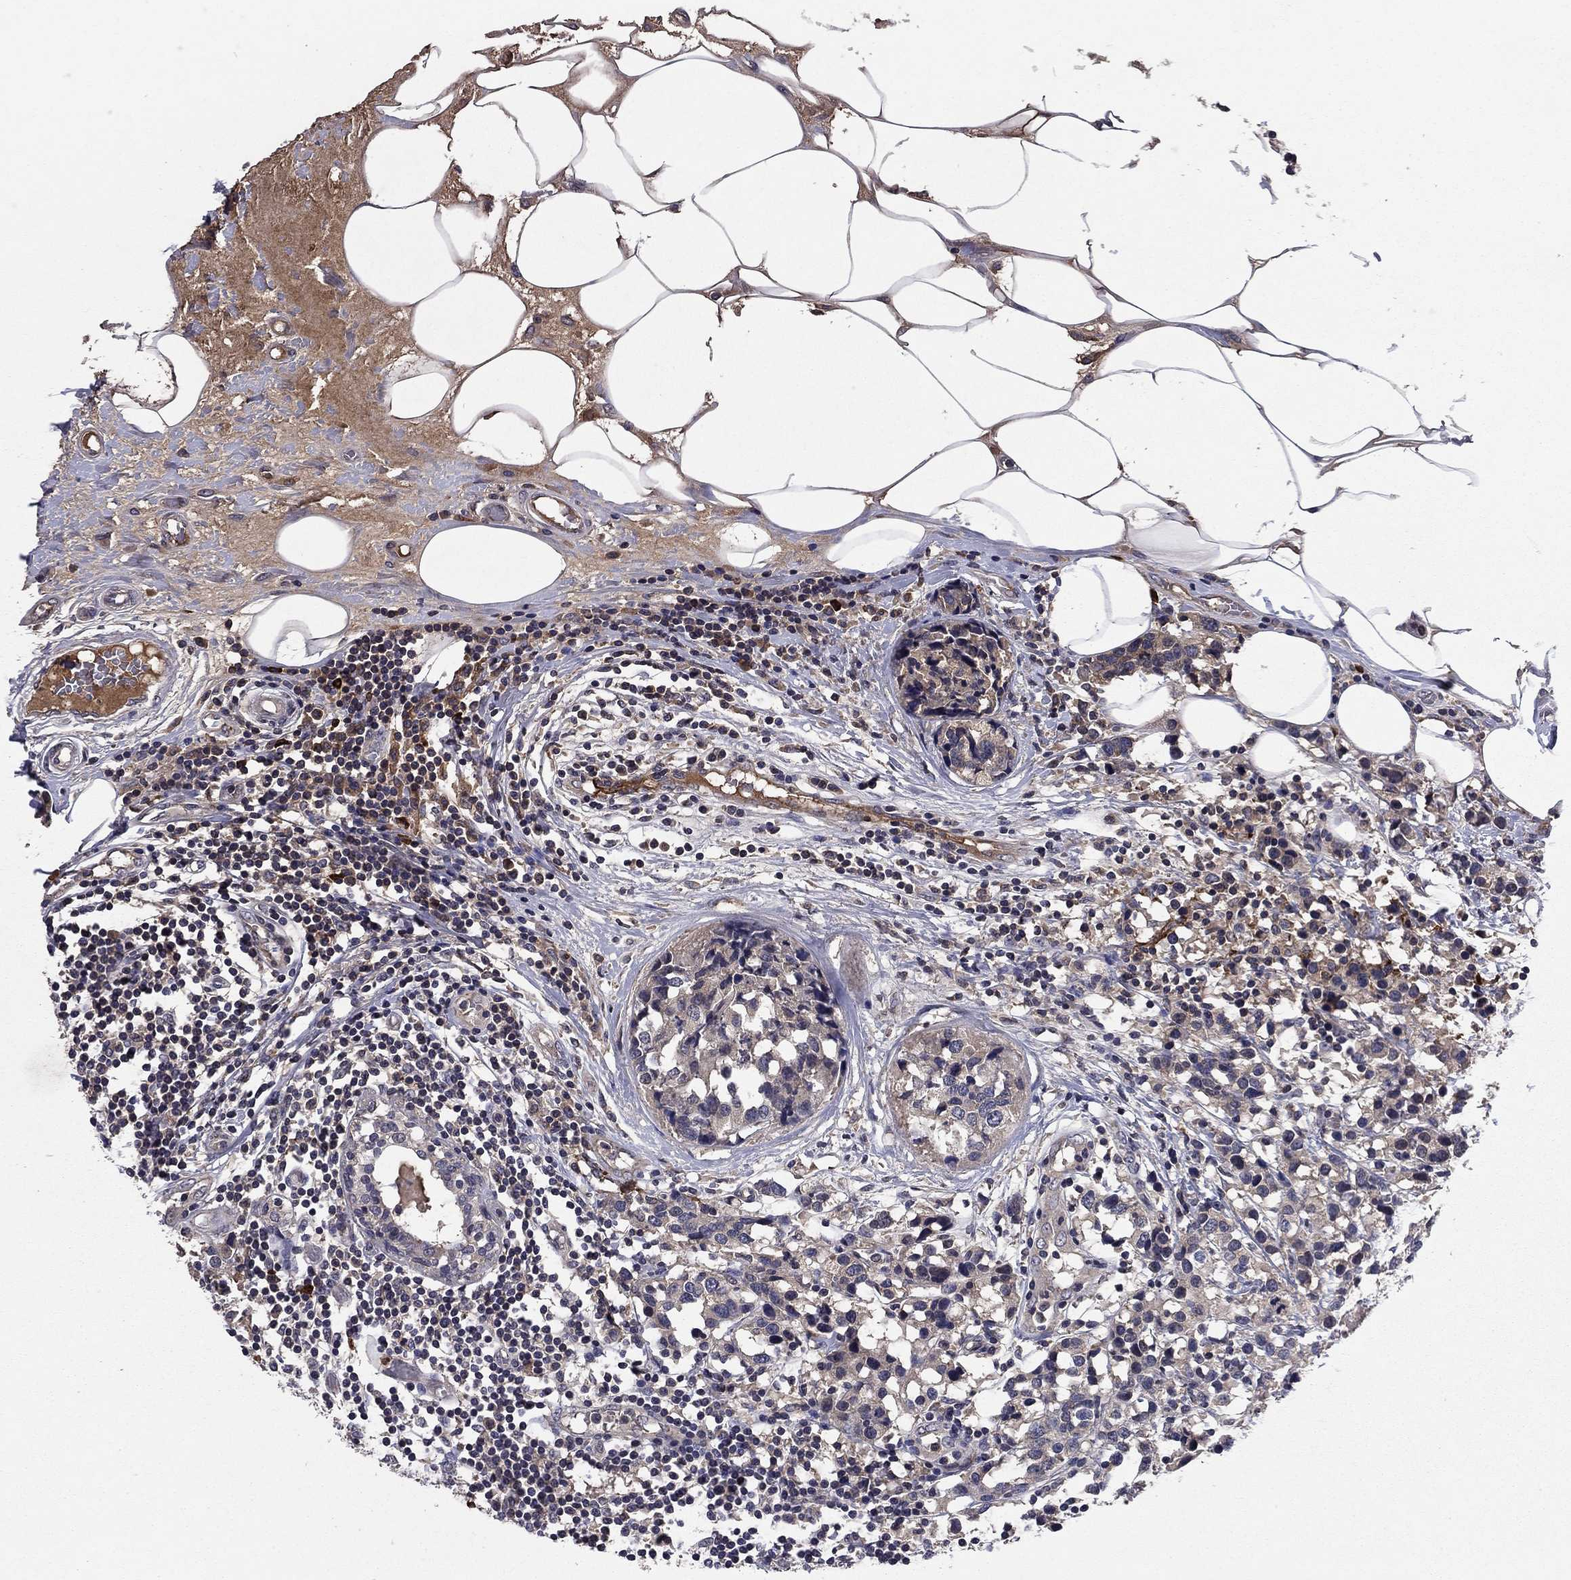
{"staining": {"intensity": "negative", "quantity": "none", "location": "none"}, "tissue": "breast cancer", "cell_type": "Tumor cells", "image_type": "cancer", "snomed": [{"axis": "morphology", "description": "Lobular carcinoma"}, {"axis": "topography", "description": "Breast"}], "caption": "This is an IHC micrograph of breast cancer. There is no expression in tumor cells.", "gene": "PROS1", "patient": {"sex": "female", "age": 59}}